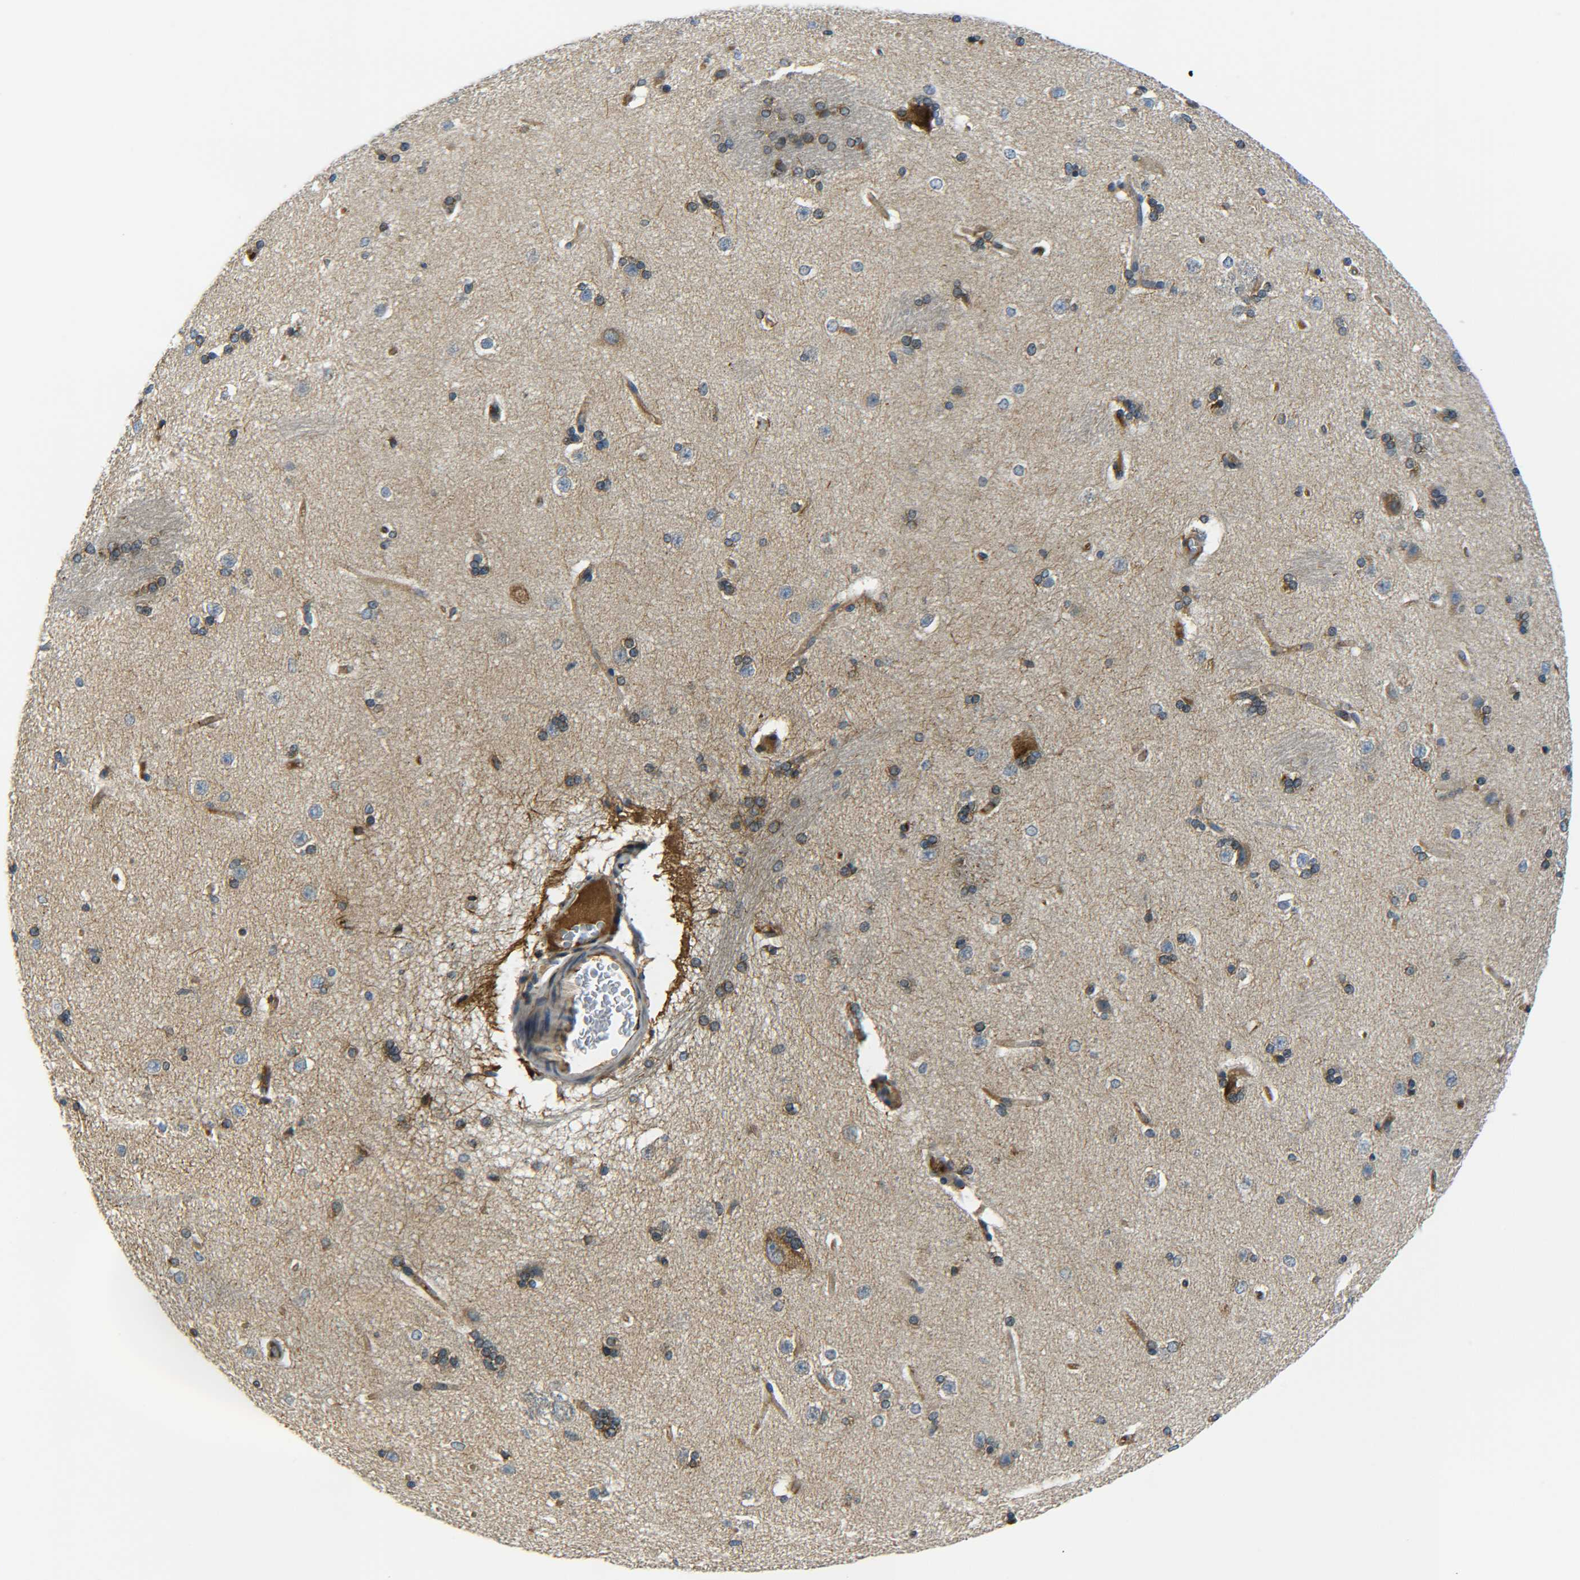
{"staining": {"intensity": "moderate", "quantity": "25%-75%", "location": "cytoplasmic/membranous"}, "tissue": "caudate", "cell_type": "Glial cells", "image_type": "normal", "snomed": [{"axis": "morphology", "description": "Normal tissue, NOS"}, {"axis": "topography", "description": "Lateral ventricle wall"}], "caption": "Protein staining of unremarkable caudate demonstrates moderate cytoplasmic/membranous expression in about 25%-75% of glial cells. The staining is performed using DAB brown chromogen to label protein expression. The nuclei are counter-stained blue using hematoxylin.", "gene": "PREB", "patient": {"sex": "female", "age": 19}}